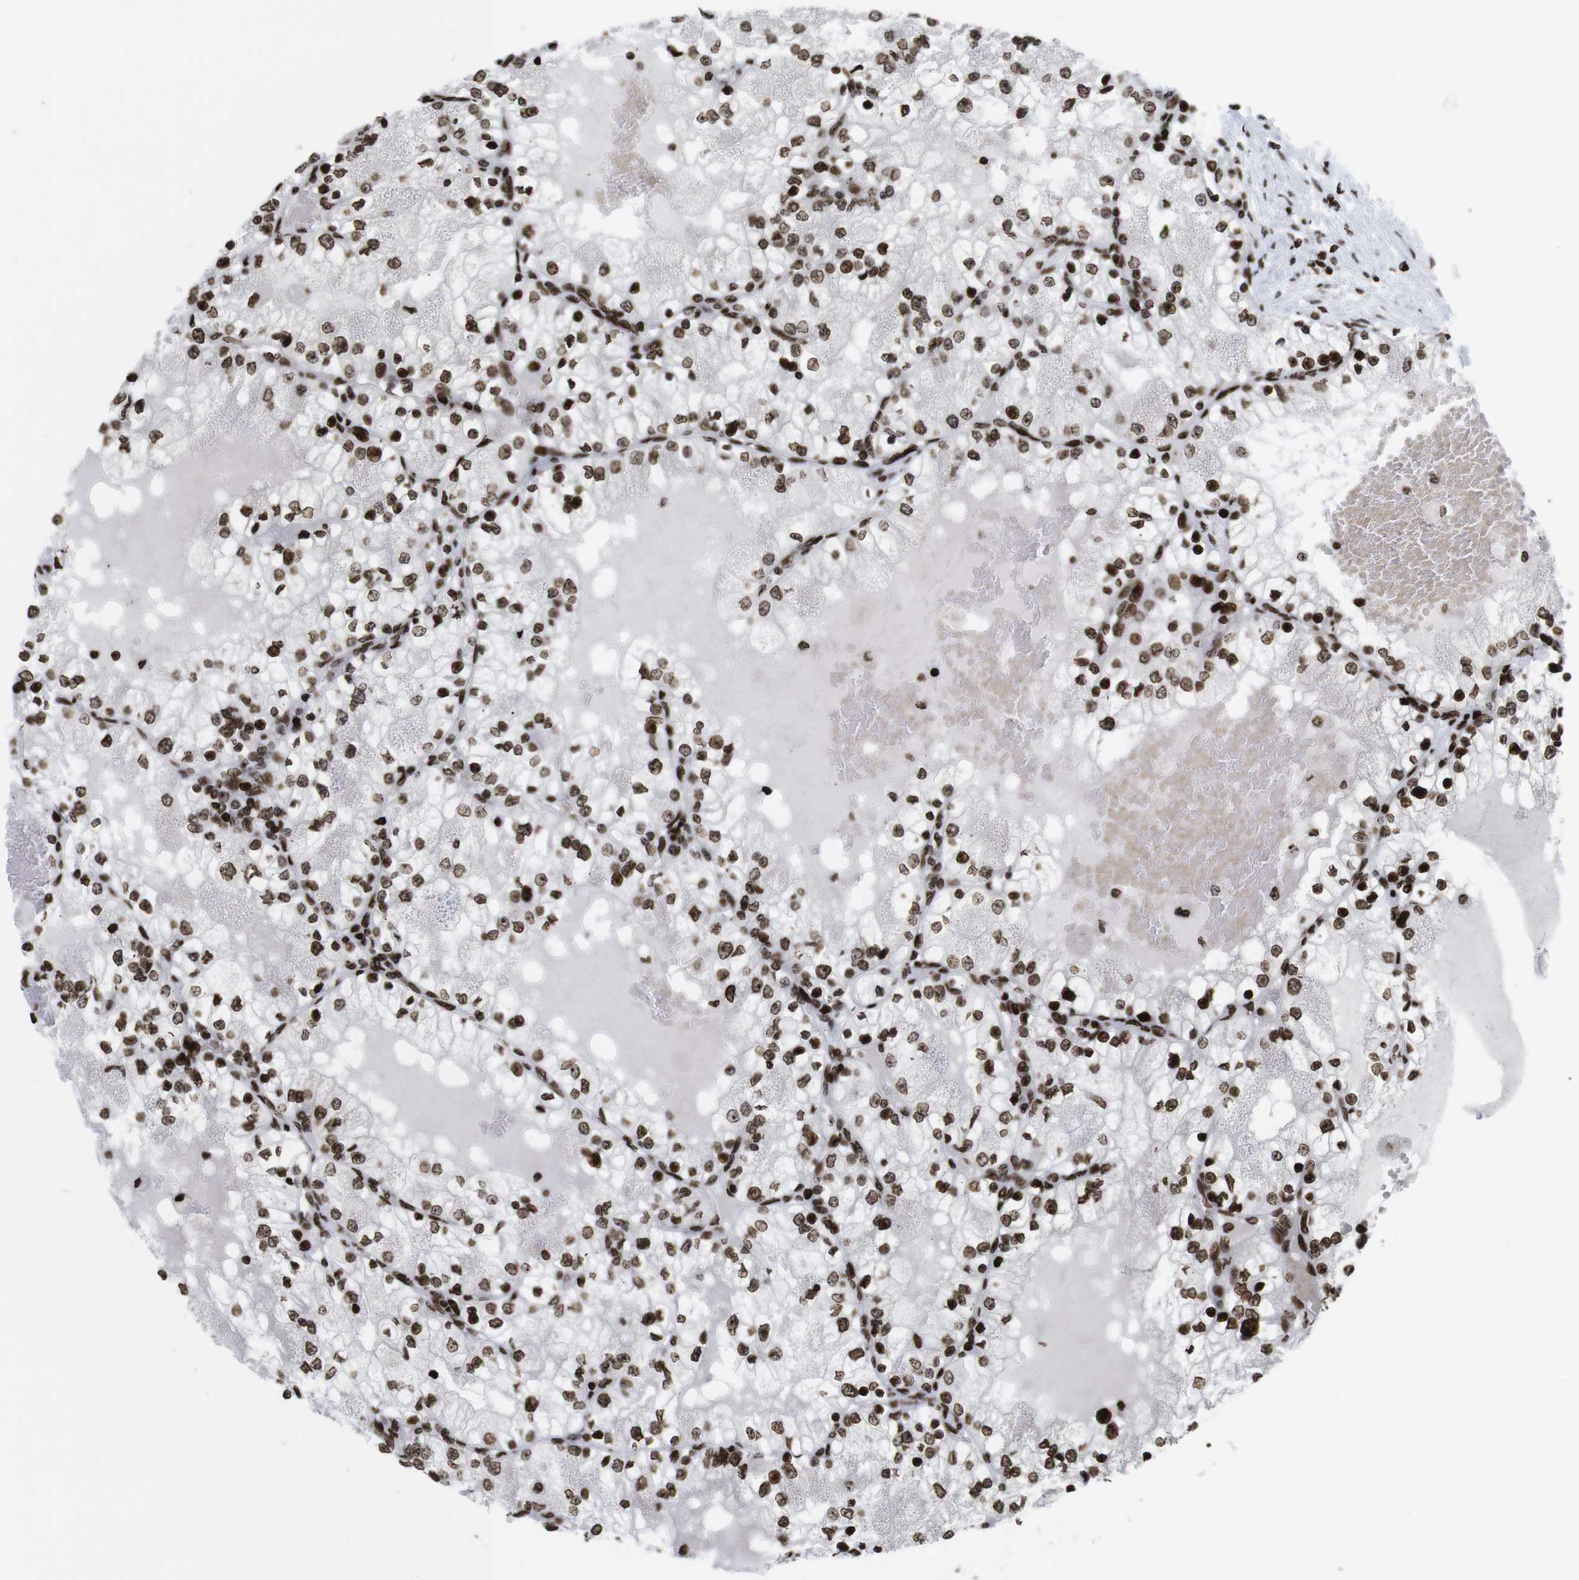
{"staining": {"intensity": "strong", "quantity": ">75%", "location": "nuclear"}, "tissue": "renal cancer", "cell_type": "Tumor cells", "image_type": "cancer", "snomed": [{"axis": "morphology", "description": "Adenocarcinoma, NOS"}, {"axis": "topography", "description": "Kidney"}], "caption": "Immunohistochemistry (IHC) image of neoplastic tissue: human renal adenocarcinoma stained using immunohistochemistry (IHC) displays high levels of strong protein expression localized specifically in the nuclear of tumor cells, appearing as a nuclear brown color.", "gene": "H1-4", "patient": {"sex": "male", "age": 68}}